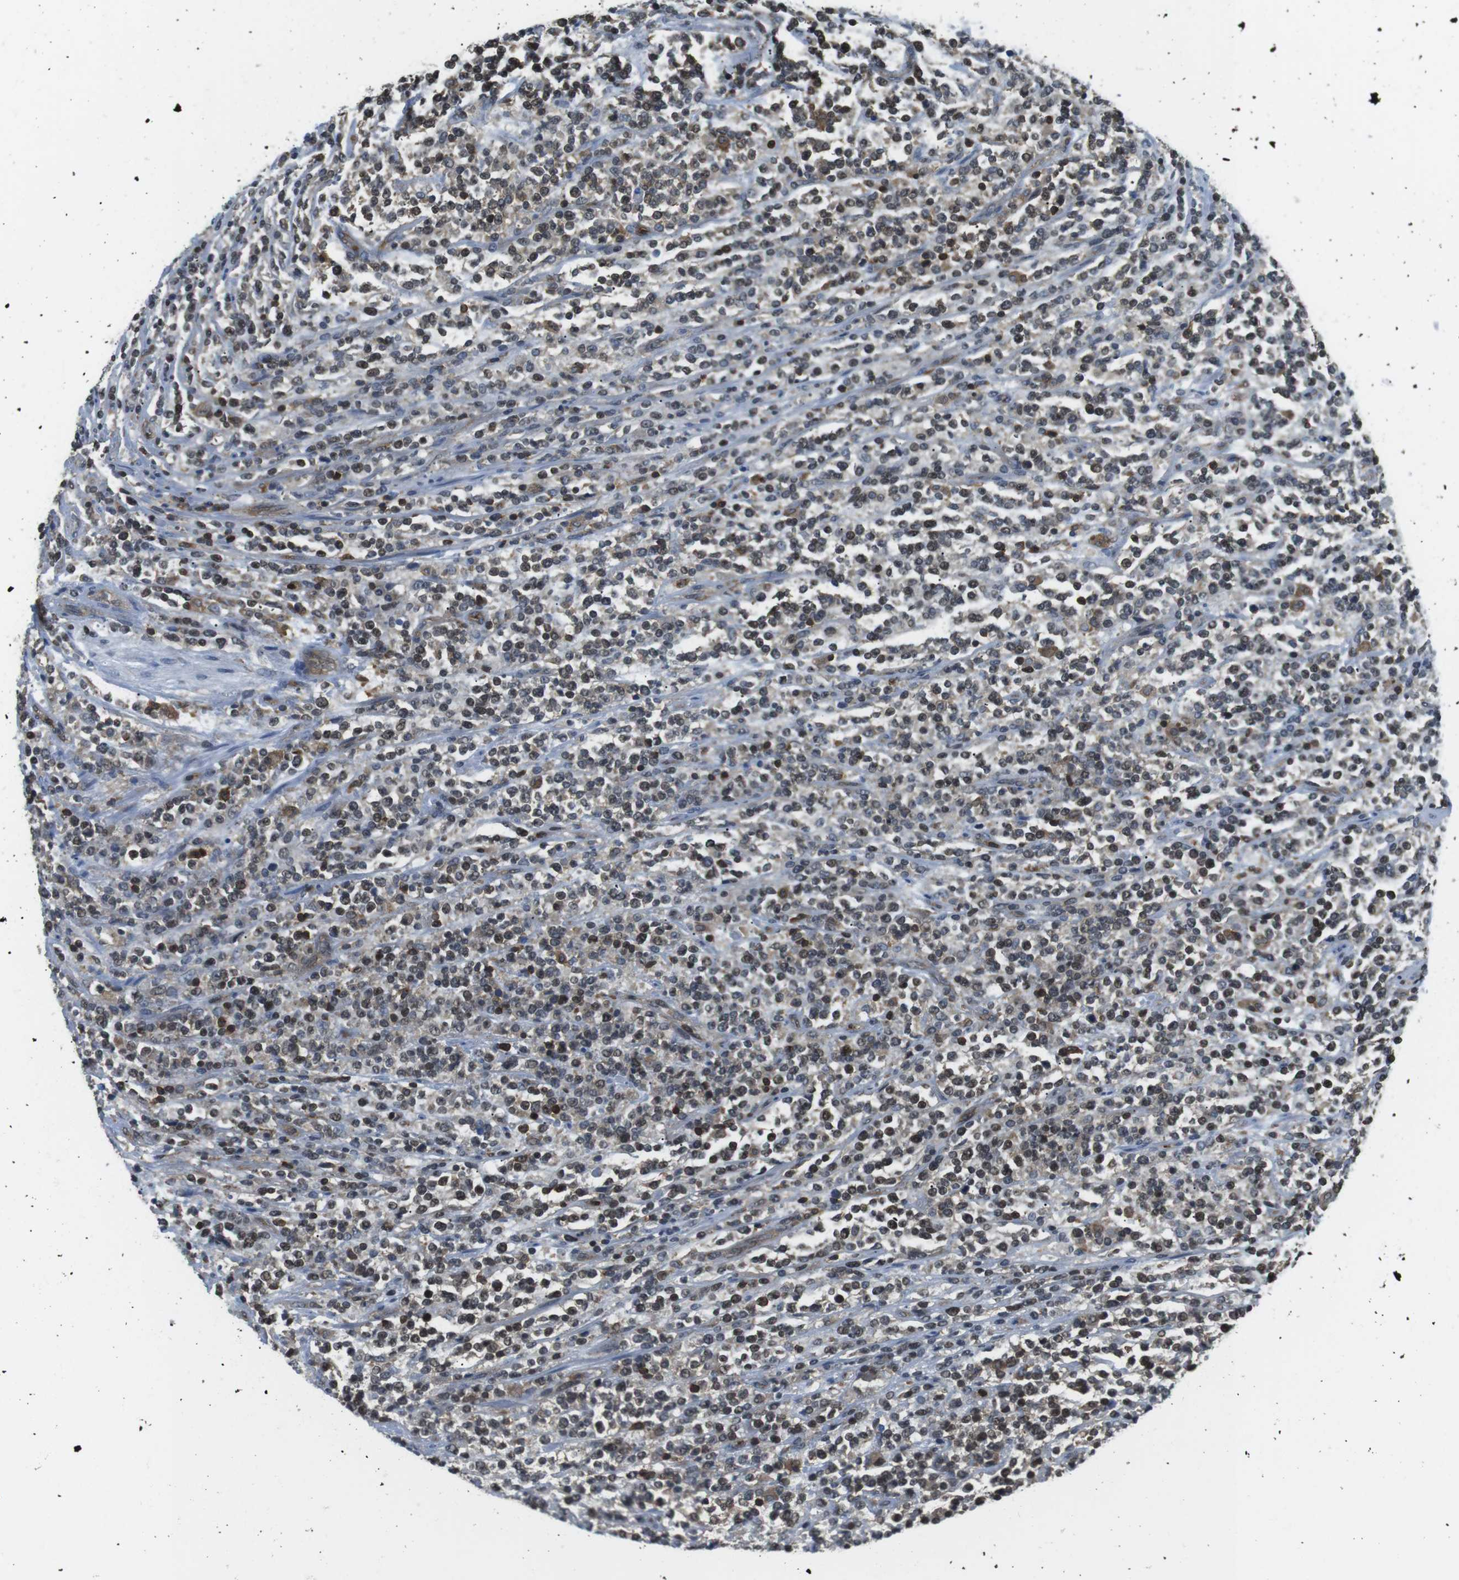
{"staining": {"intensity": "moderate", "quantity": ">75%", "location": "cytoplasmic/membranous,nuclear"}, "tissue": "lymphoma", "cell_type": "Tumor cells", "image_type": "cancer", "snomed": [{"axis": "morphology", "description": "Malignant lymphoma, non-Hodgkin's type, High grade"}, {"axis": "topography", "description": "Soft tissue"}], "caption": "Immunohistochemistry (DAB (3,3'-diaminobenzidine)) staining of human lymphoma displays moderate cytoplasmic/membranous and nuclear protein positivity in about >75% of tumor cells.", "gene": "STK10", "patient": {"sex": "male", "age": 18}}